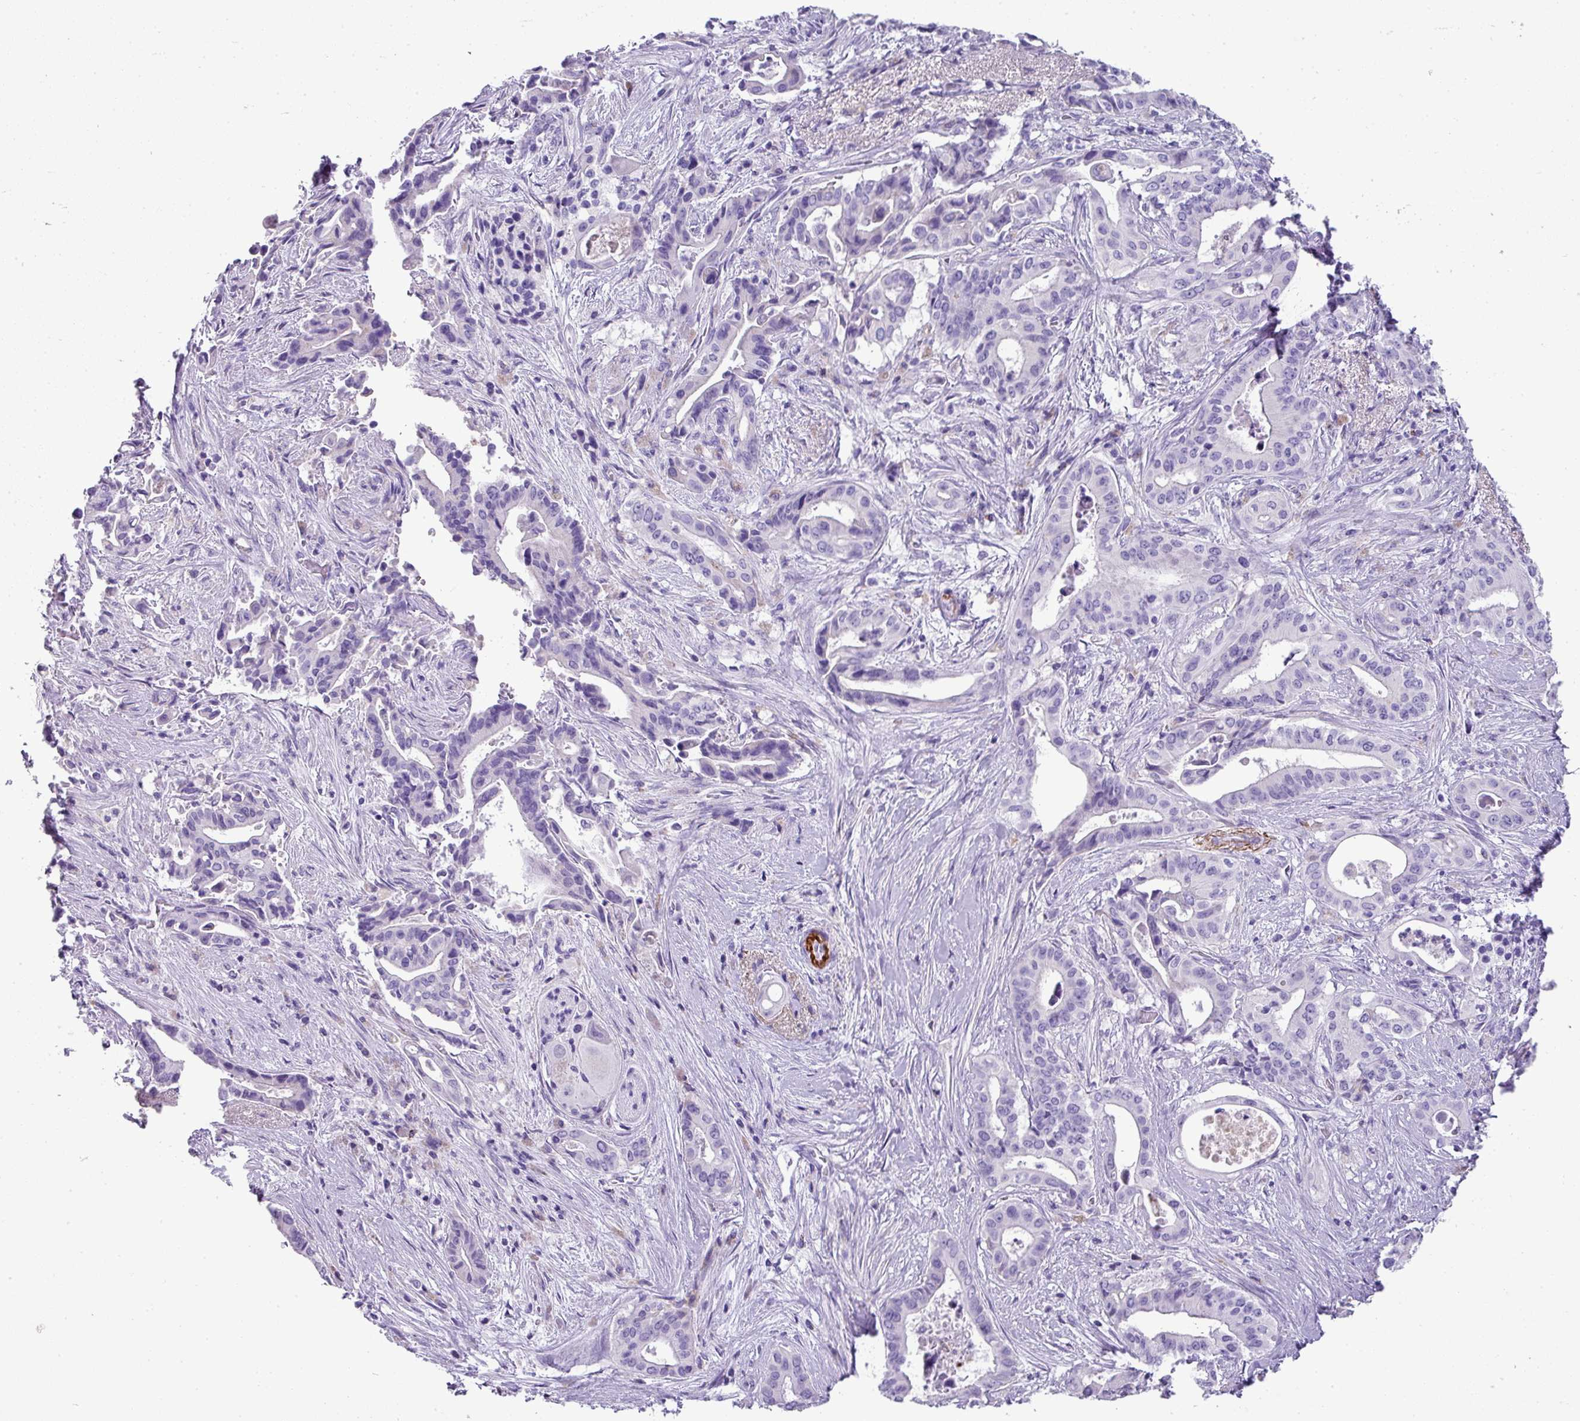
{"staining": {"intensity": "negative", "quantity": "none", "location": "none"}, "tissue": "pancreatic cancer", "cell_type": "Tumor cells", "image_type": "cancer", "snomed": [{"axis": "morphology", "description": "Adenocarcinoma, NOS"}, {"axis": "topography", "description": "Pancreas"}], "caption": "Human pancreatic cancer (adenocarcinoma) stained for a protein using immunohistochemistry (IHC) exhibits no expression in tumor cells.", "gene": "ZNF568", "patient": {"sex": "female", "age": 77}}